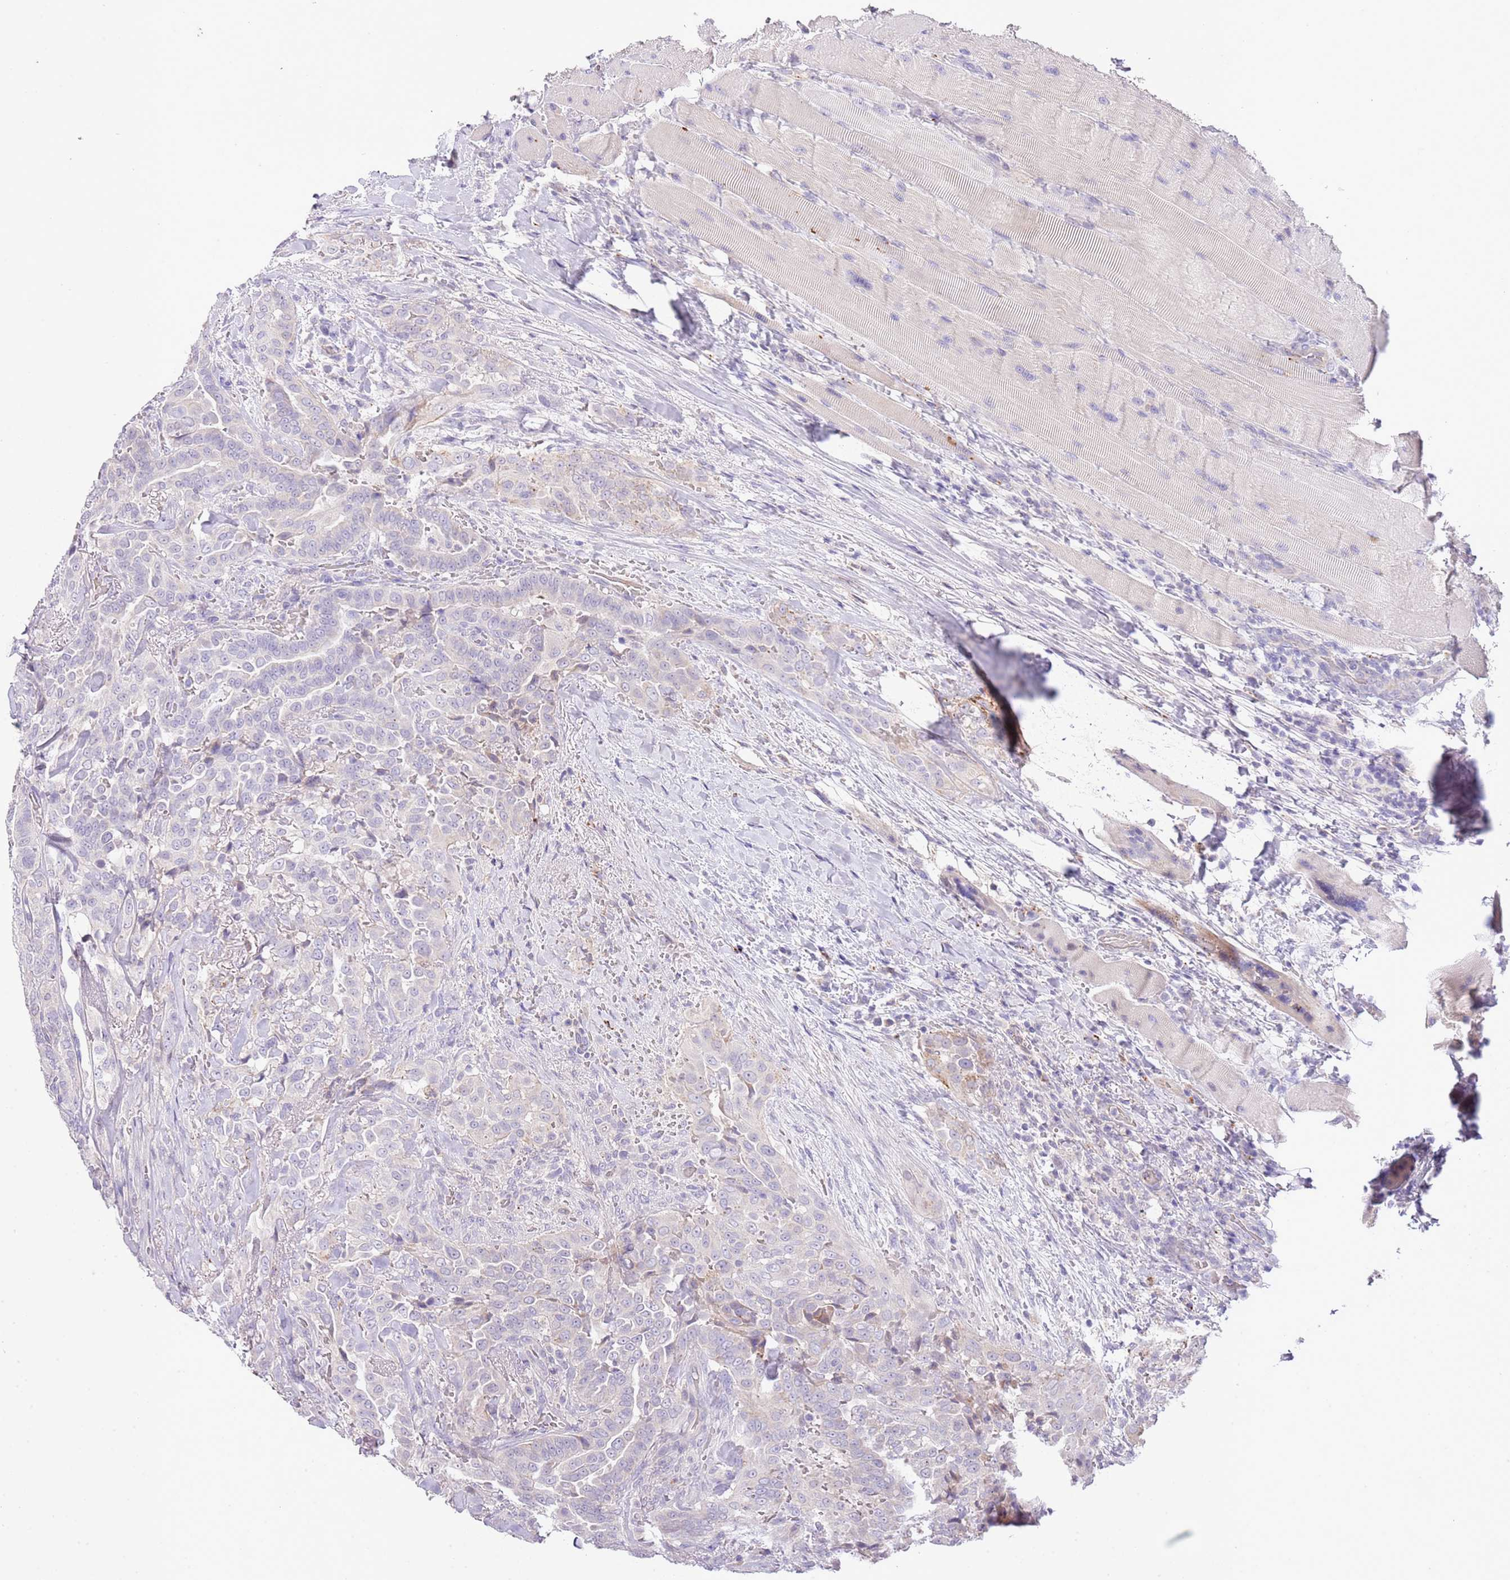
{"staining": {"intensity": "negative", "quantity": "none", "location": "none"}, "tissue": "thyroid cancer", "cell_type": "Tumor cells", "image_type": "cancer", "snomed": [{"axis": "morphology", "description": "Papillary adenocarcinoma, NOS"}, {"axis": "topography", "description": "Thyroid gland"}], "caption": "High magnification brightfield microscopy of thyroid cancer stained with DAB (3,3'-diaminobenzidine) (brown) and counterstained with hematoxylin (blue): tumor cells show no significant positivity.", "gene": "ABHD17A", "patient": {"sex": "male", "age": 61}}